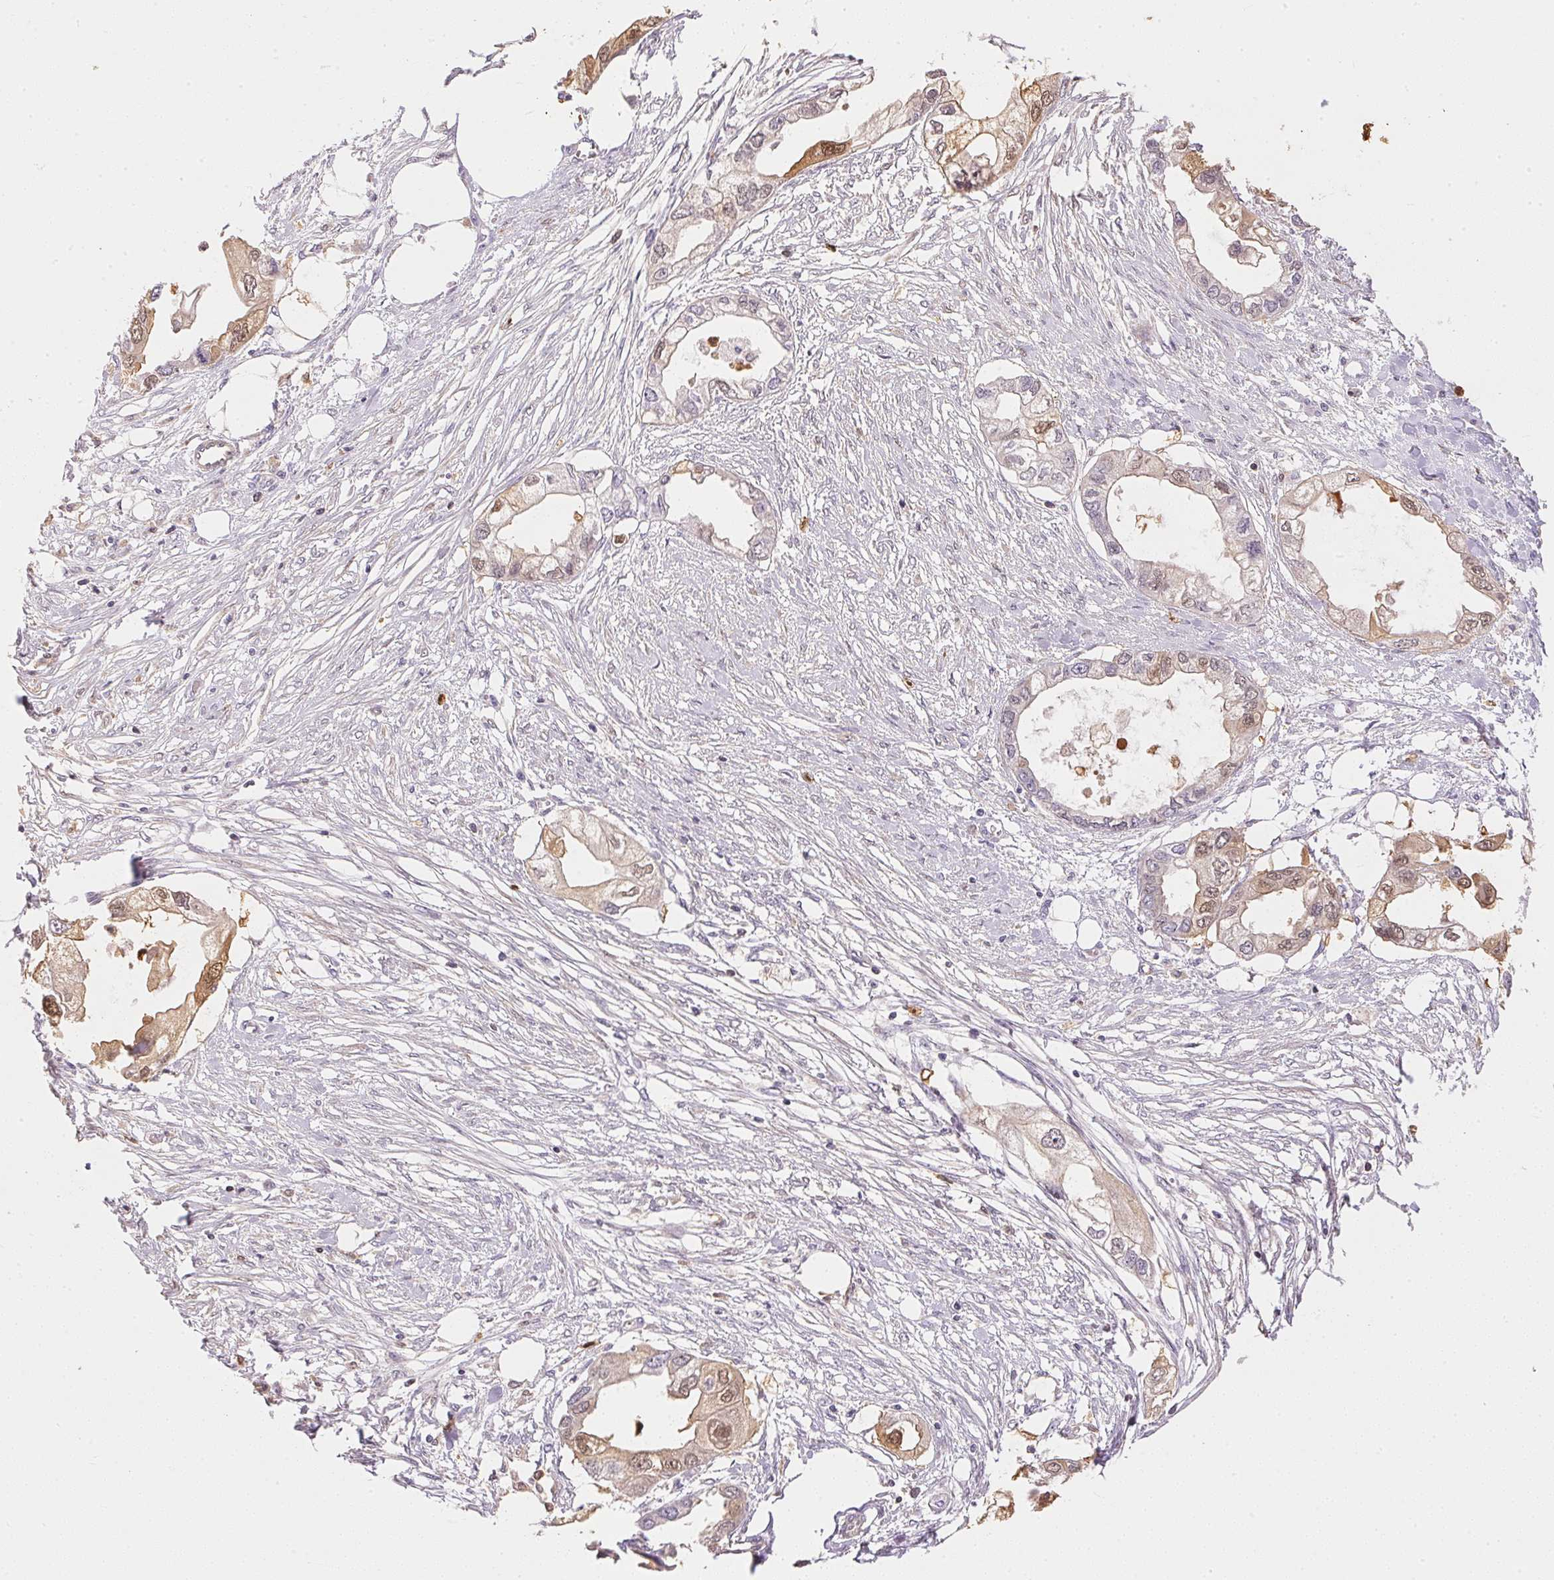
{"staining": {"intensity": "weak", "quantity": ">75%", "location": "cytoplasmic/membranous,nuclear"}, "tissue": "endometrial cancer", "cell_type": "Tumor cells", "image_type": "cancer", "snomed": [{"axis": "morphology", "description": "Adenocarcinoma, NOS"}, {"axis": "morphology", "description": "Adenocarcinoma, metastatic, NOS"}, {"axis": "topography", "description": "Adipose tissue"}, {"axis": "topography", "description": "Endometrium"}], "caption": "About >75% of tumor cells in endometrial cancer (adenocarcinoma) reveal weak cytoplasmic/membranous and nuclear protein expression as visualized by brown immunohistochemical staining.", "gene": "S100A3", "patient": {"sex": "female", "age": 67}}